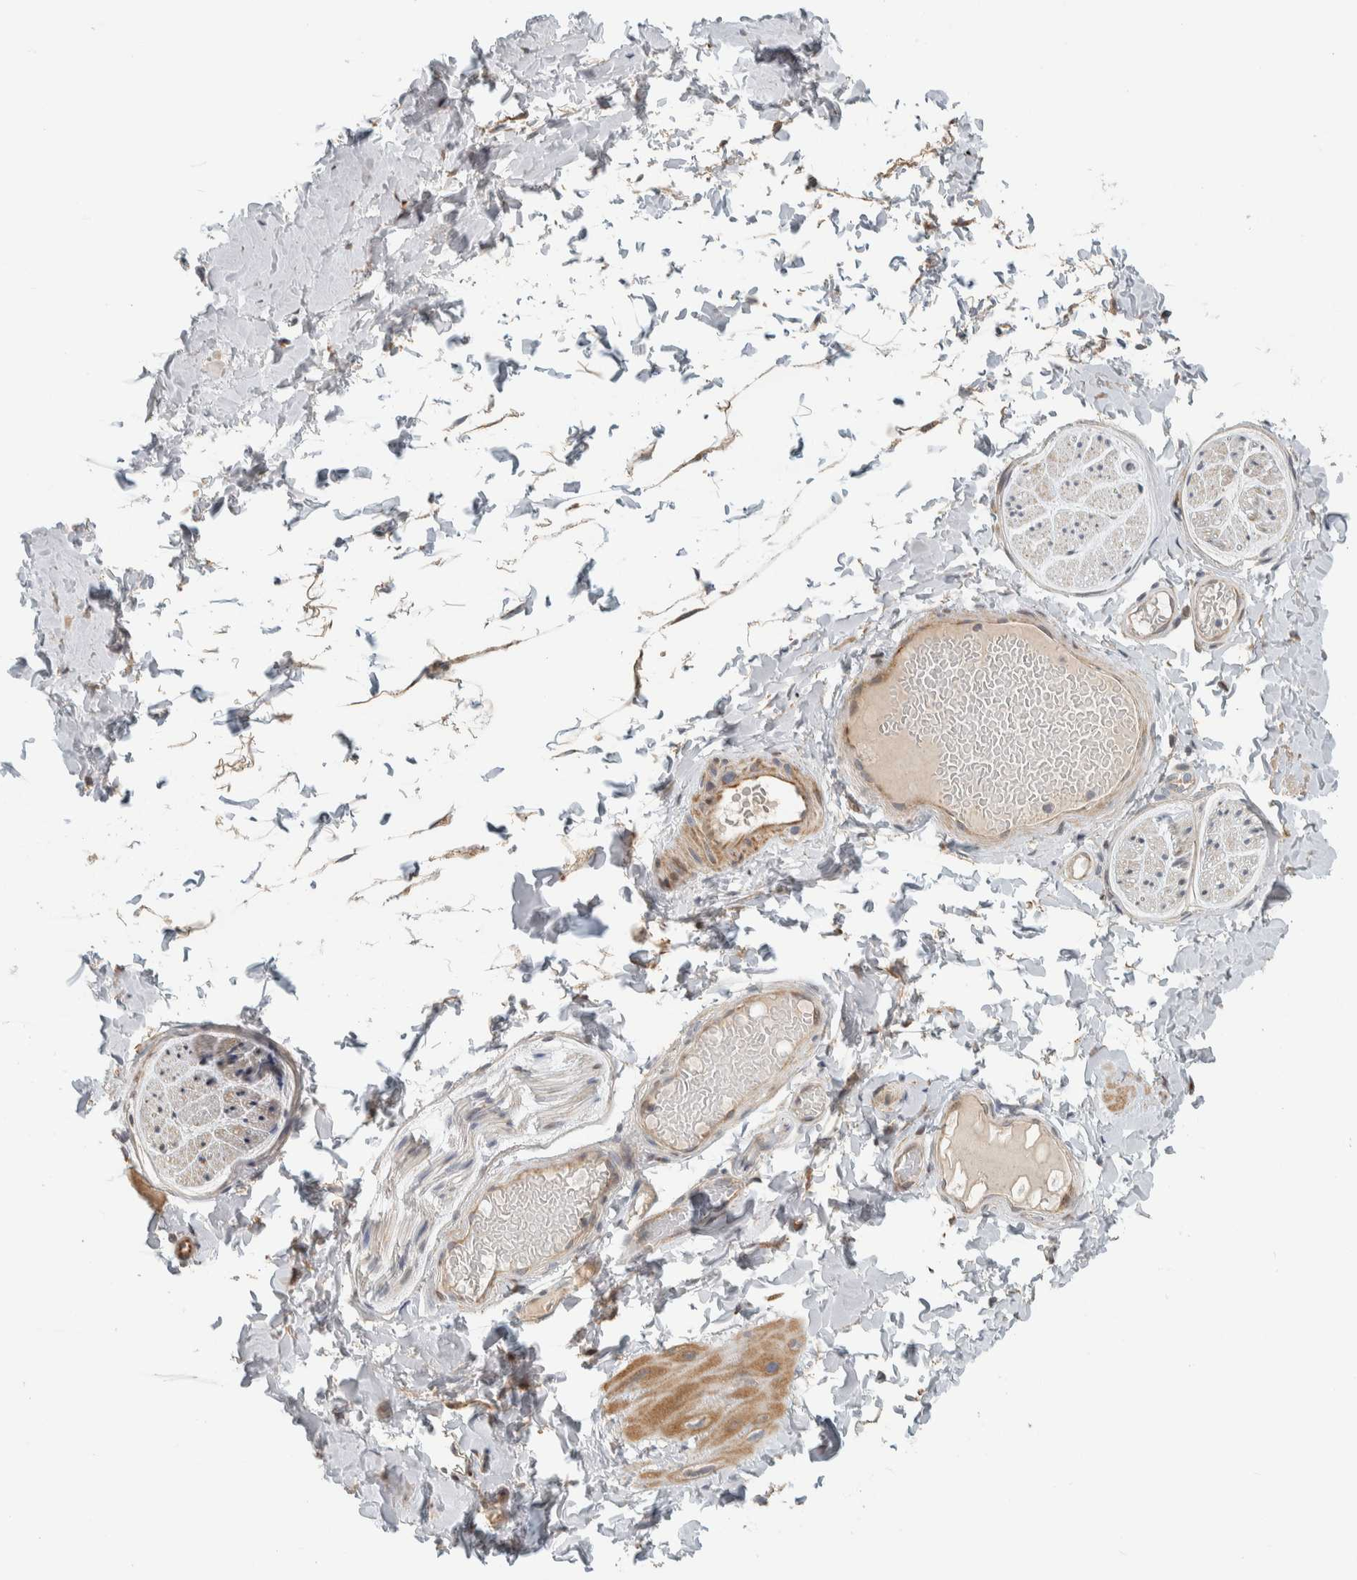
{"staining": {"intensity": "weak", "quantity": ">75%", "location": "cytoplasmic/membranous"}, "tissue": "adipose tissue", "cell_type": "Adipocytes", "image_type": "normal", "snomed": [{"axis": "morphology", "description": "Normal tissue, NOS"}, {"axis": "topography", "description": "Adipose tissue"}, {"axis": "topography", "description": "Vascular tissue"}, {"axis": "topography", "description": "Peripheral nerve tissue"}], "caption": "Protein analysis of benign adipose tissue displays weak cytoplasmic/membranous positivity in about >75% of adipocytes. (DAB (3,3'-diaminobenzidine) = brown stain, brightfield microscopy at high magnification).", "gene": "AFP", "patient": {"sex": "male", "age": 25}}